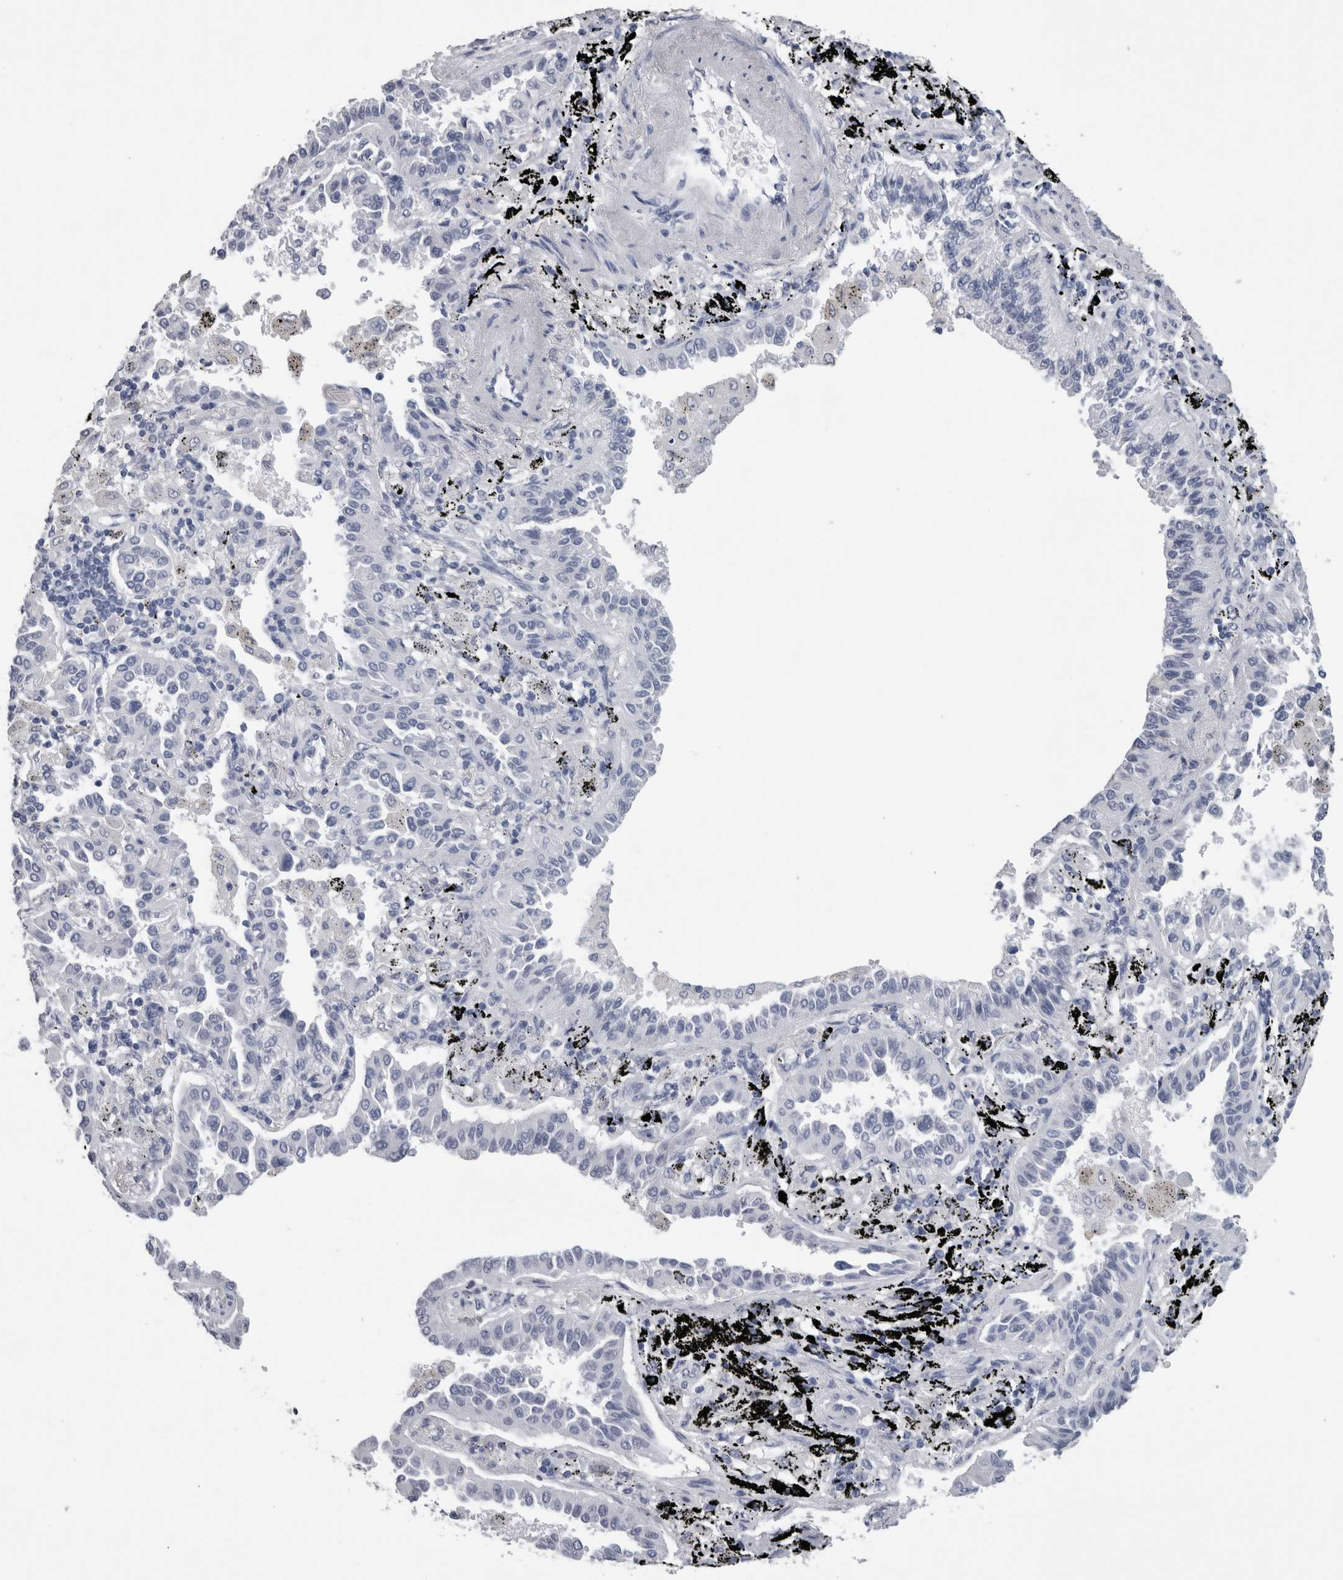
{"staining": {"intensity": "negative", "quantity": "none", "location": "none"}, "tissue": "lung cancer", "cell_type": "Tumor cells", "image_type": "cancer", "snomed": [{"axis": "morphology", "description": "Normal tissue, NOS"}, {"axis": "morphology", "description": "Adenocarcinoma, NOS"}, {"axis": "topography", "description": "Lung"}], "caption": "The histopathology image reveals no significant staining in tumor cells of lung cancer (adenocarcinoma).", "gene": "CA8", "patient": {"sex": "male", "age": 59}}